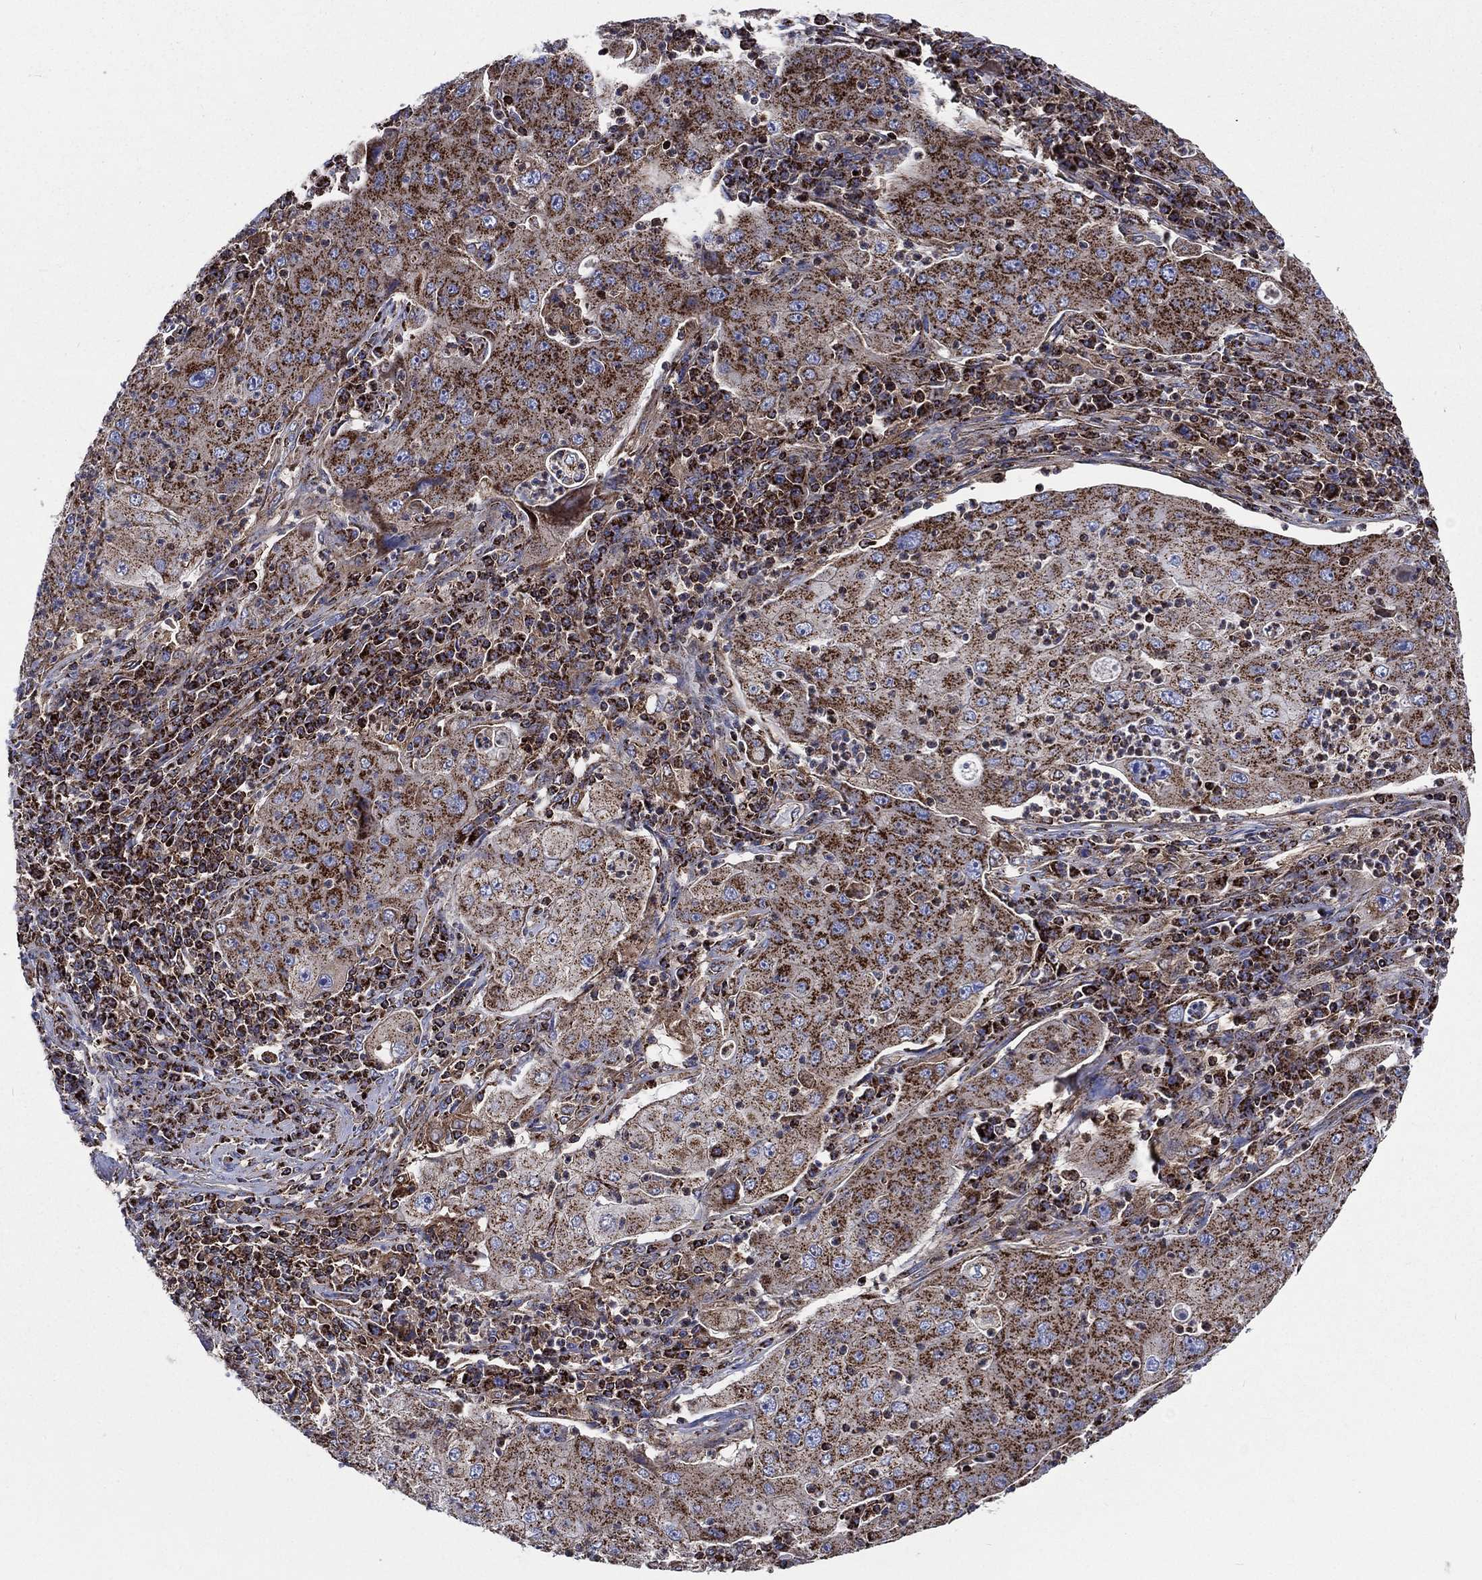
{"staining": {"intensity": "strong", "quantity": ">75%", "location": "cytoplasmic/membranous"}, "tissue": "lung cancer", "cell_type": "Tumor cells", "image_type": "cancer", "snomed": [{"axis": "morphology", "description": "Squamous cell carcinoma, NOS"}, {"axis": "topography", "description": "Lung"}], "caption": "High-power microscopy captured an immunohistochemistry (IHC) micrograph of lung cancer (squamous cell carcinoma), revealing strong cytoplasmic/membranous staining in about >75% of tumor cells. The staining is performed using DAB brown chromogen to label protein expression. The nuclei are counter-stained blue using hematoxylin.", "gene": "ANKRD37", "patient": {"sex": "female", "age": 59}}